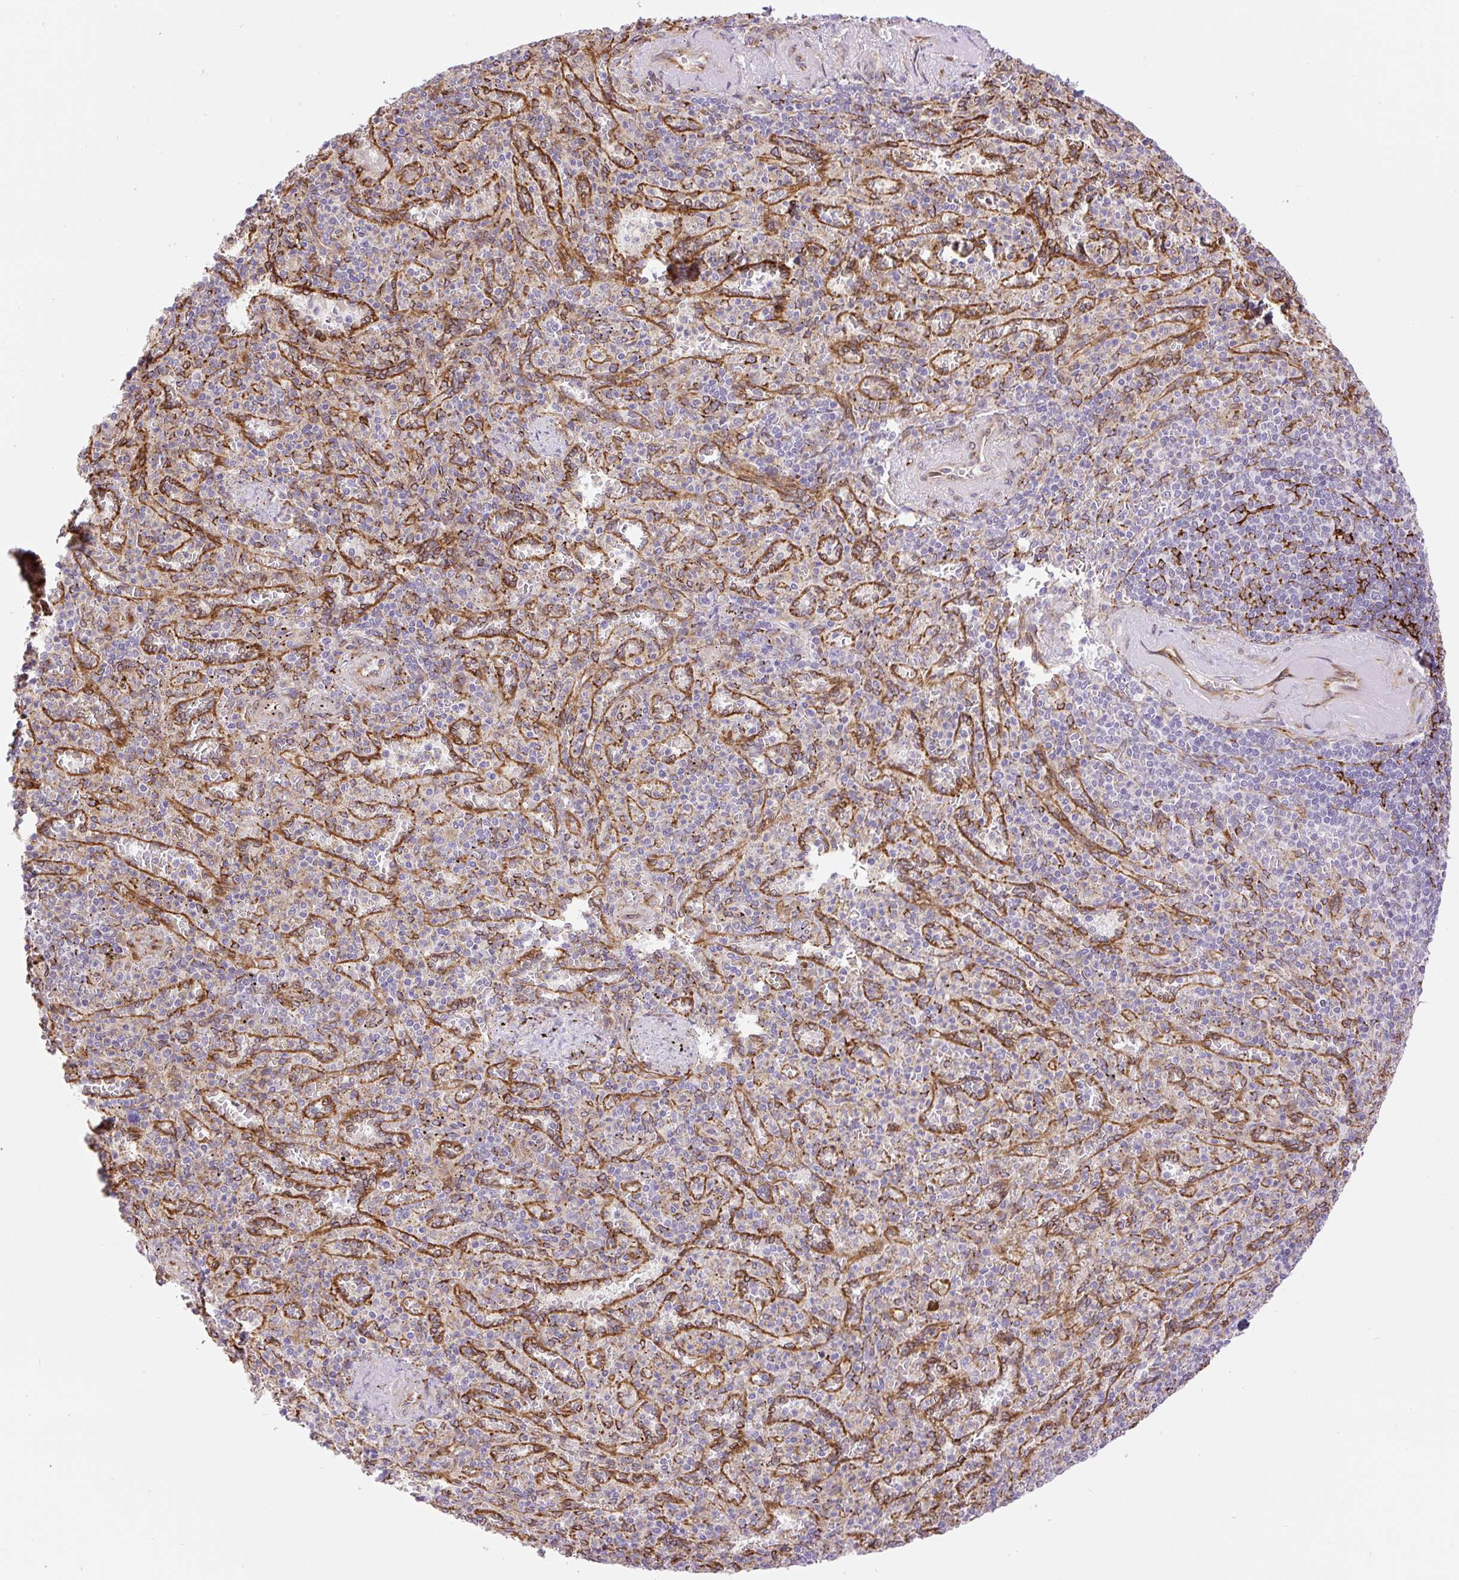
{"staining": {"intensity": "negative", "quantity": "none", "location": "none"}, "tissue": "spleen", "cell_type": "Cells in red pulp", "image_type": "normal", "snomed": [{"axis": "morphology", "description": "Normal tissue, NOS"}, {"axis": "topography", "description": "Spleen"}], "caption": "Immunohistochemistry of unremarkable spleen shows no staining in cells in red pulp. Brightfield microscopy of immunohistochemistry (IHC) stained with DAB (brown) and hematoxylin (blue), captured at high magnification.", "gene": "RAB30", "patient": {"sex": "female", "age": 74}}